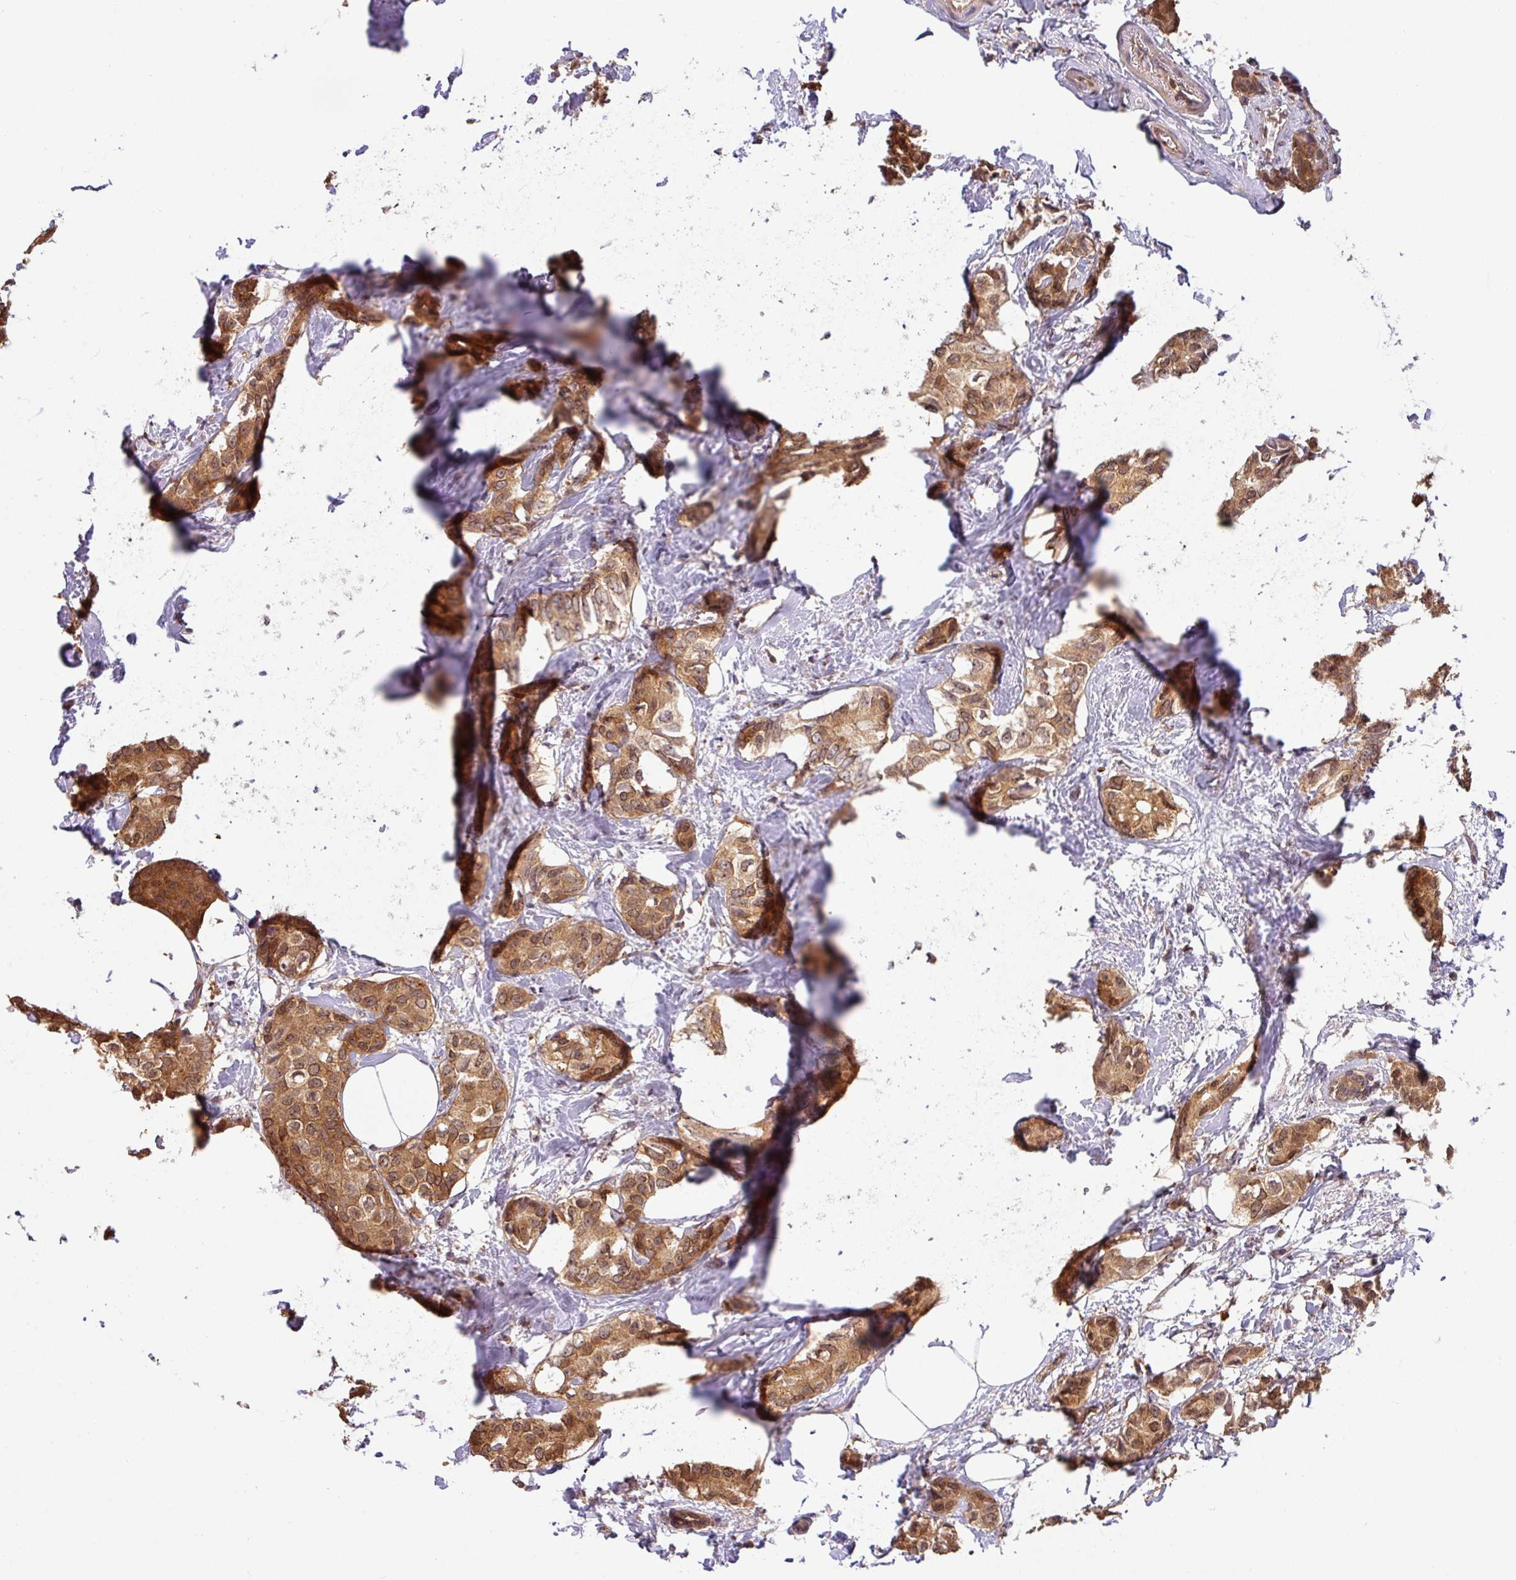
{"staining": {"intensity": "moderate", "quantity": ">75%", "location": "cytoplasmic/membranous,nuclear"}, "tissue": "breast cancer", "cell_type": "Tumor cells", "image_type": "cancer", "snomed": [{"axis": "morphology", "description": "Duct carcinoma"}, {"axis": "topography", "description": "Breast"}], "caption": "Moderate cytoplasmic/membranous and nuclear positivity for a protein is present in approximately >75% of tumor cells of infiltrating ductal carcinoma (breast) using immunohistochemistry.", "gene": "SHB", "patient": {"sex": "female", "age": 73}}